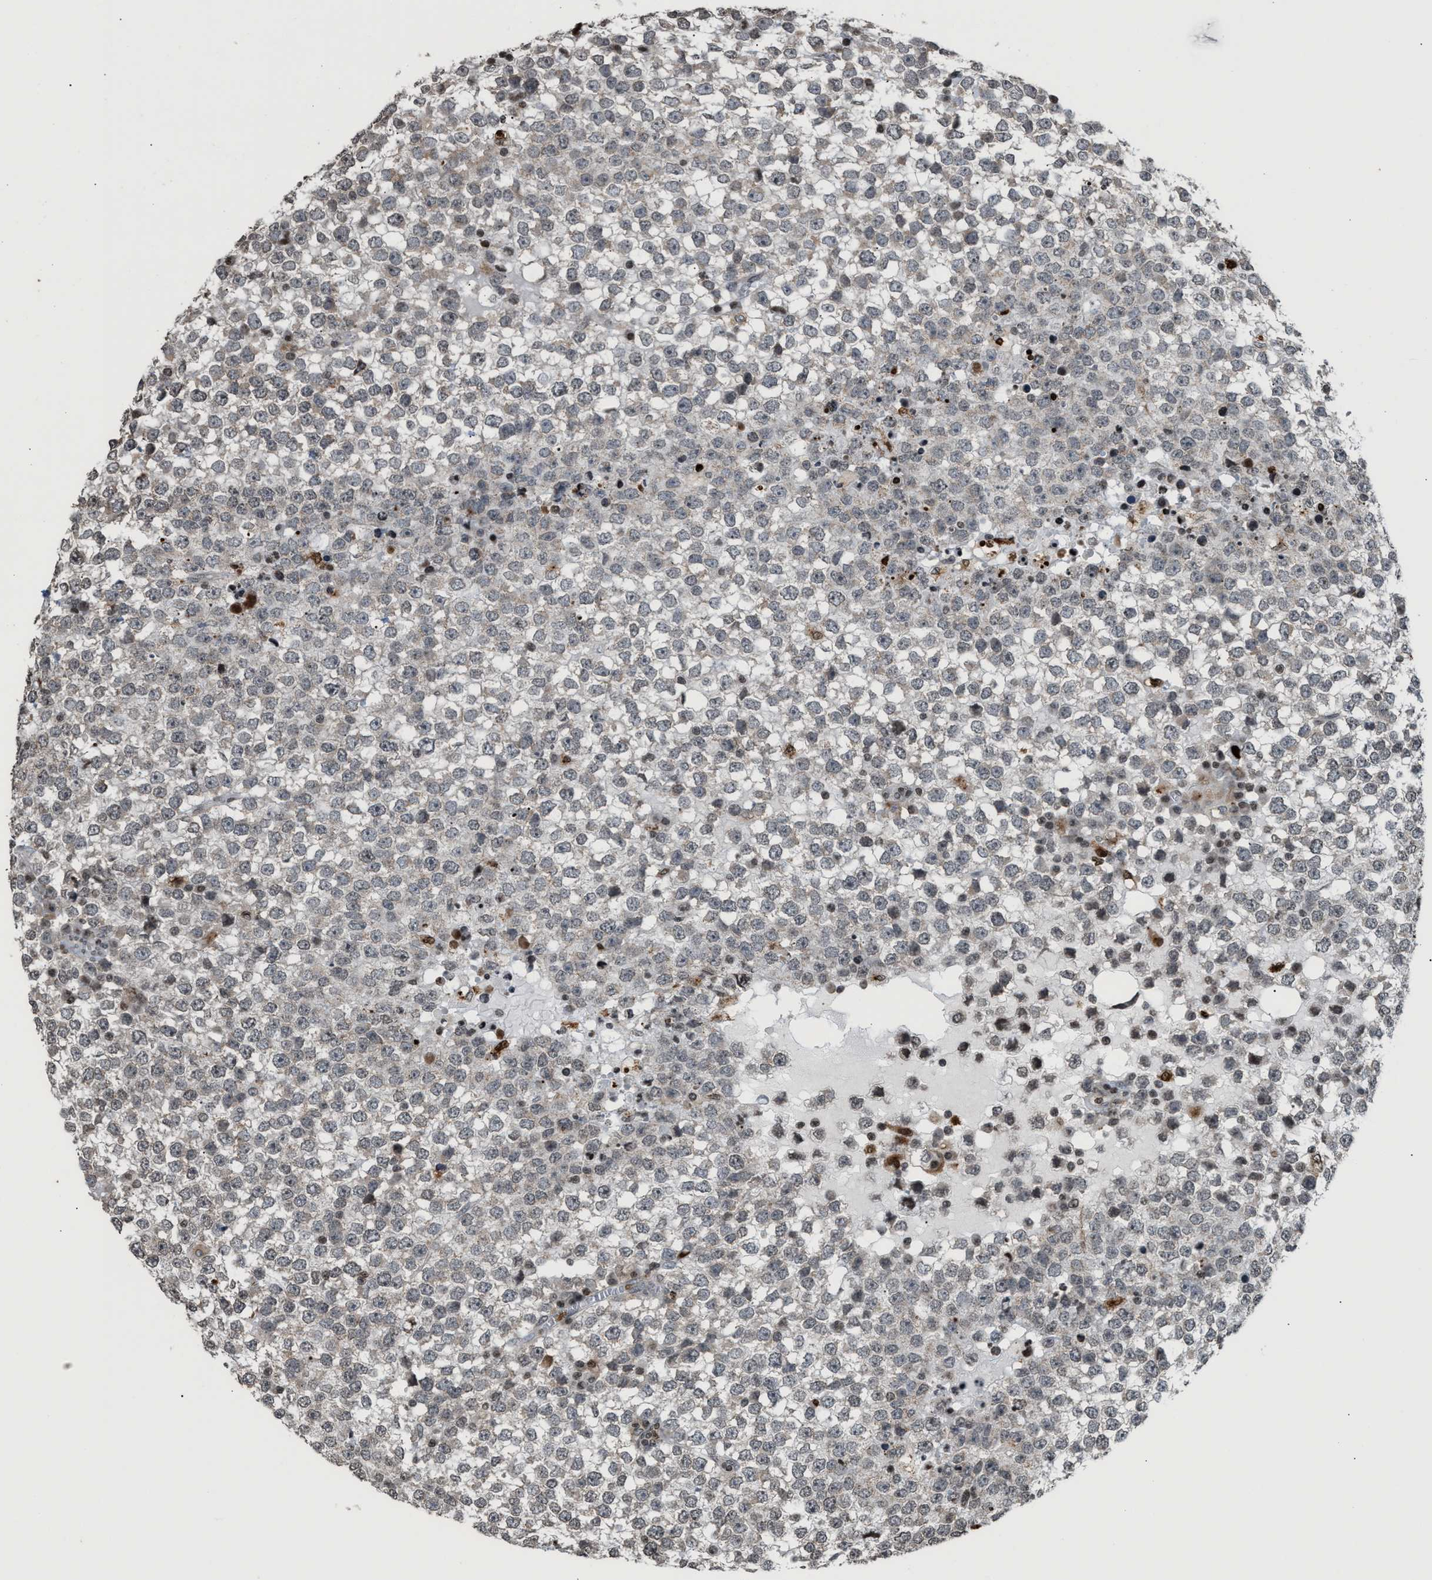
{"staining": {"intensity": "negative", "quantity": "none", "location": "none"}, "tissue": "testis cancer", "cell_type": "Tumor cells", "image_type": "cancer", "snomed": [{"axis": "morphology", "description": "Seminoma, NOS"}, {"axis": "topography", "description": "Testis"}], "caption": "Image shows no significant protein staining in tumor cells of testis seminoma.", "gene": "PRUNE2", "patient": {"sex": "male", "age": 65}}